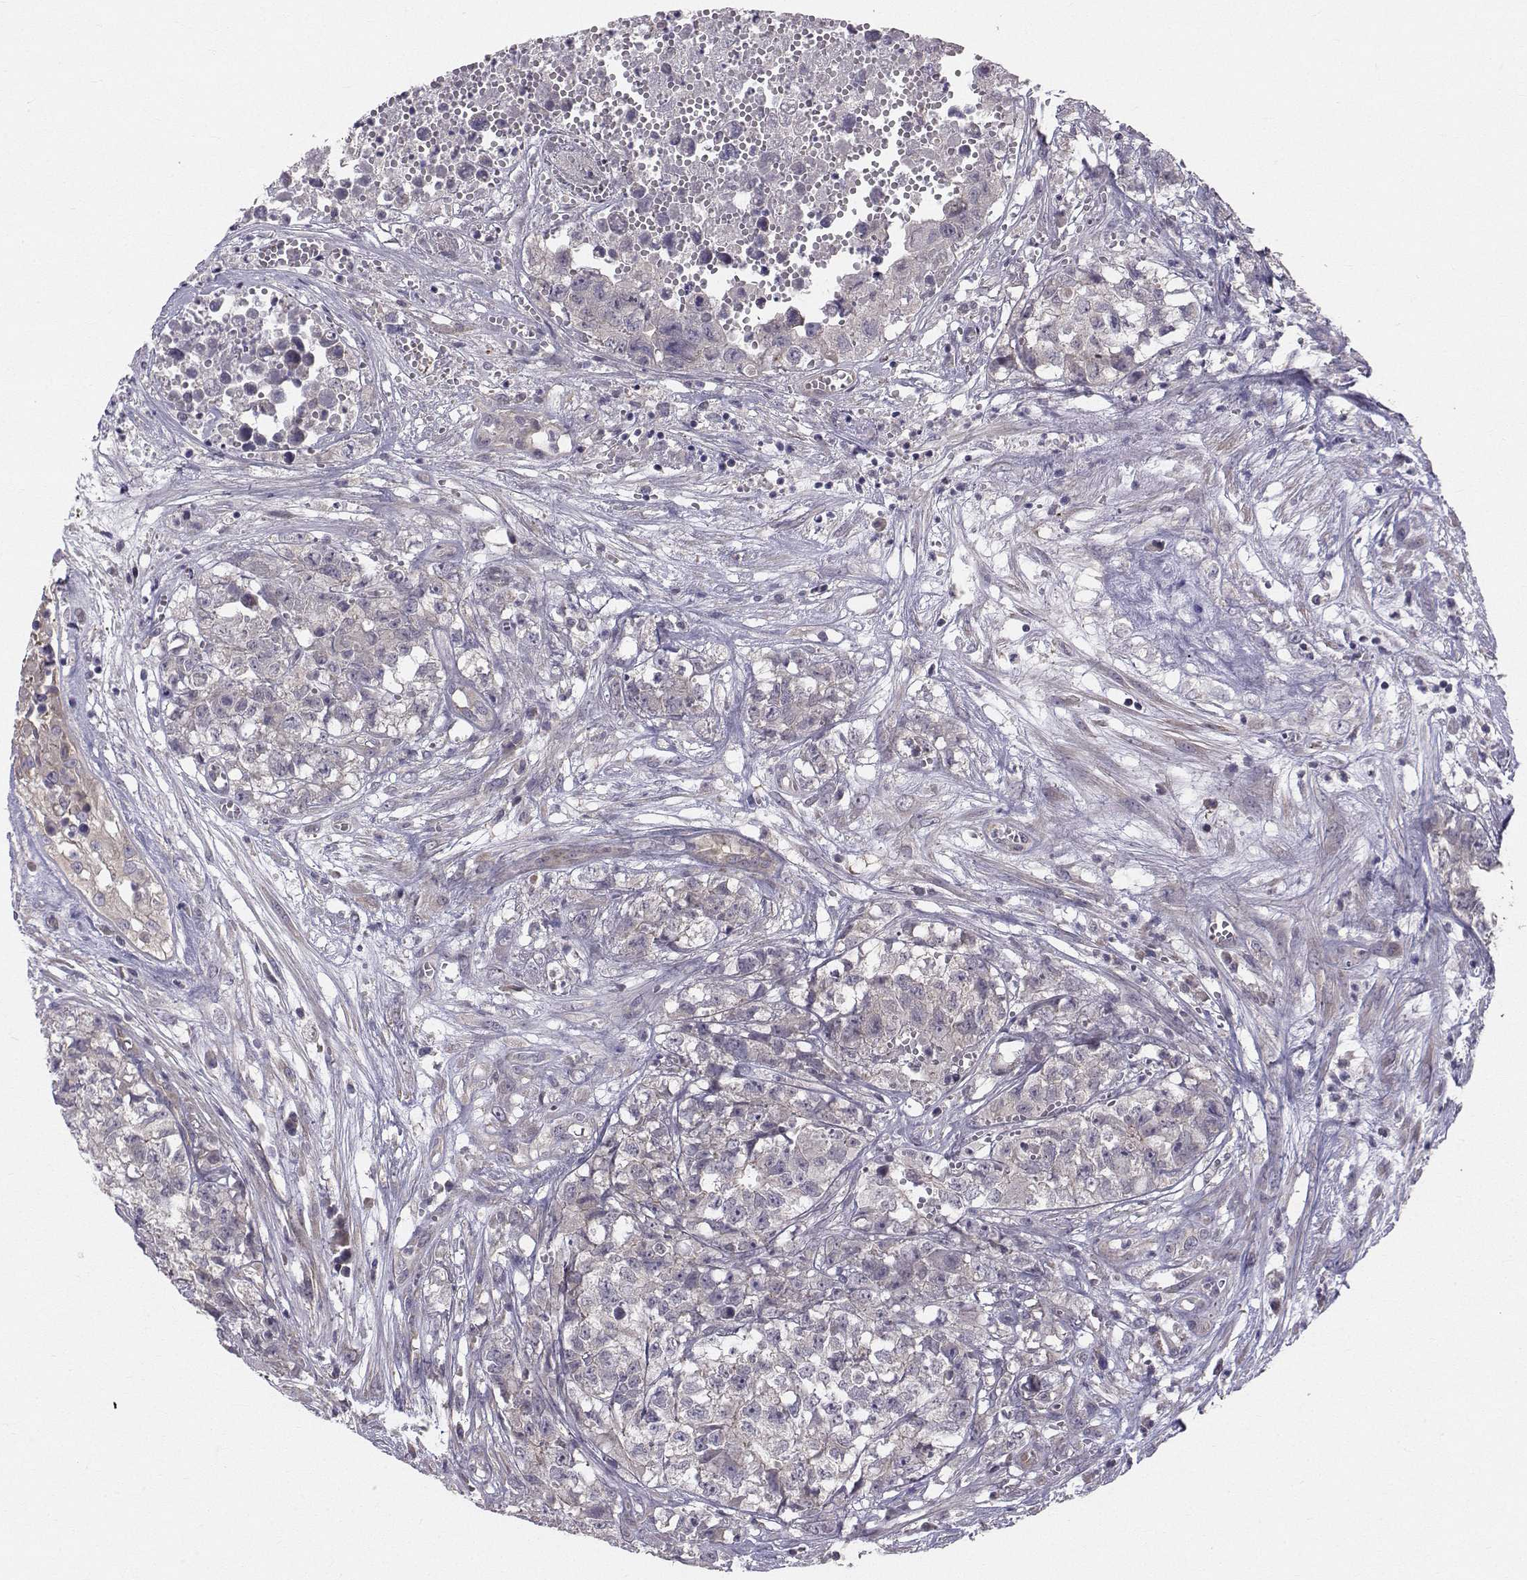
{"staining": {"intensity": "negative", "quantity": "none", "location": "none"}, "tissue": "testis cancer", "cell_type": "Tumor cells", "image_type": "cancer", "snomed": [{"axis": "morphology", "description": "Seminoma, NOS"}, {"axis": "morphology", "description": "Carcinoma, Embryonal, NOS"}, {"axis": "topography", "description": "Testis"}], "caption": "There is no significant staining in tumor cells of testis cancer.", "gene": "PEX5L", "patient": {"sex": "male", "age": 22}}